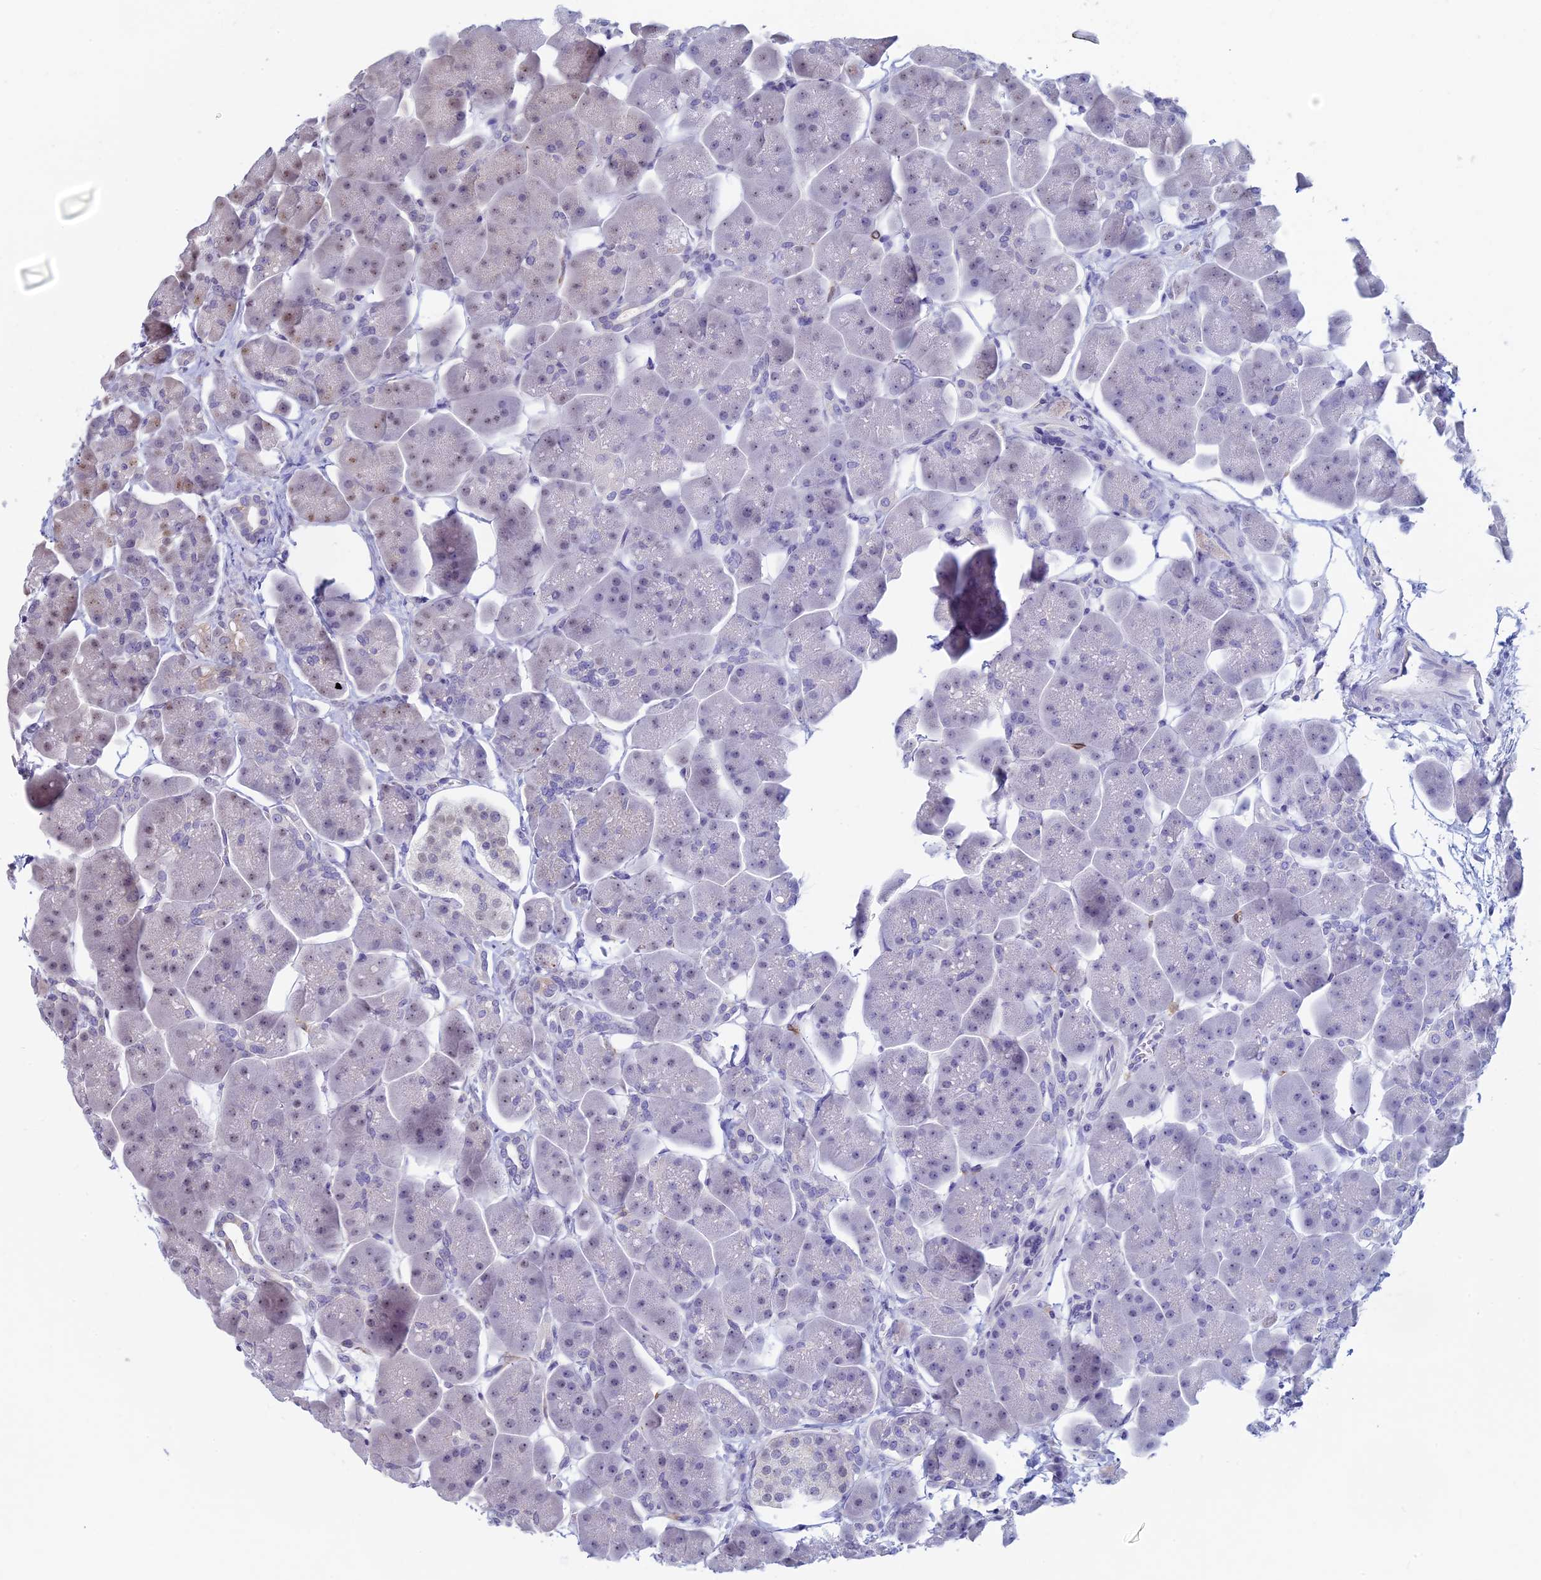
{"staining": {"intensity": "weak", "quantity": "<25%", "location": "nuclear"}, "tissue": "pancreas", "cell_type": "Exocrine glandular cells", "image_type": "normal", "snomed": [{"axis": "morphology", "description": "Normal tissue, NOS"}, {"axis": "topography", "description": "Pancreas"}], "caption": "The IHC image has no significant expression in exocrine glandular cells of pancreas. Nuclei are stained in blue.", "gene": "SPIRE1", "patient": {"sex": "male", "age": 66}}